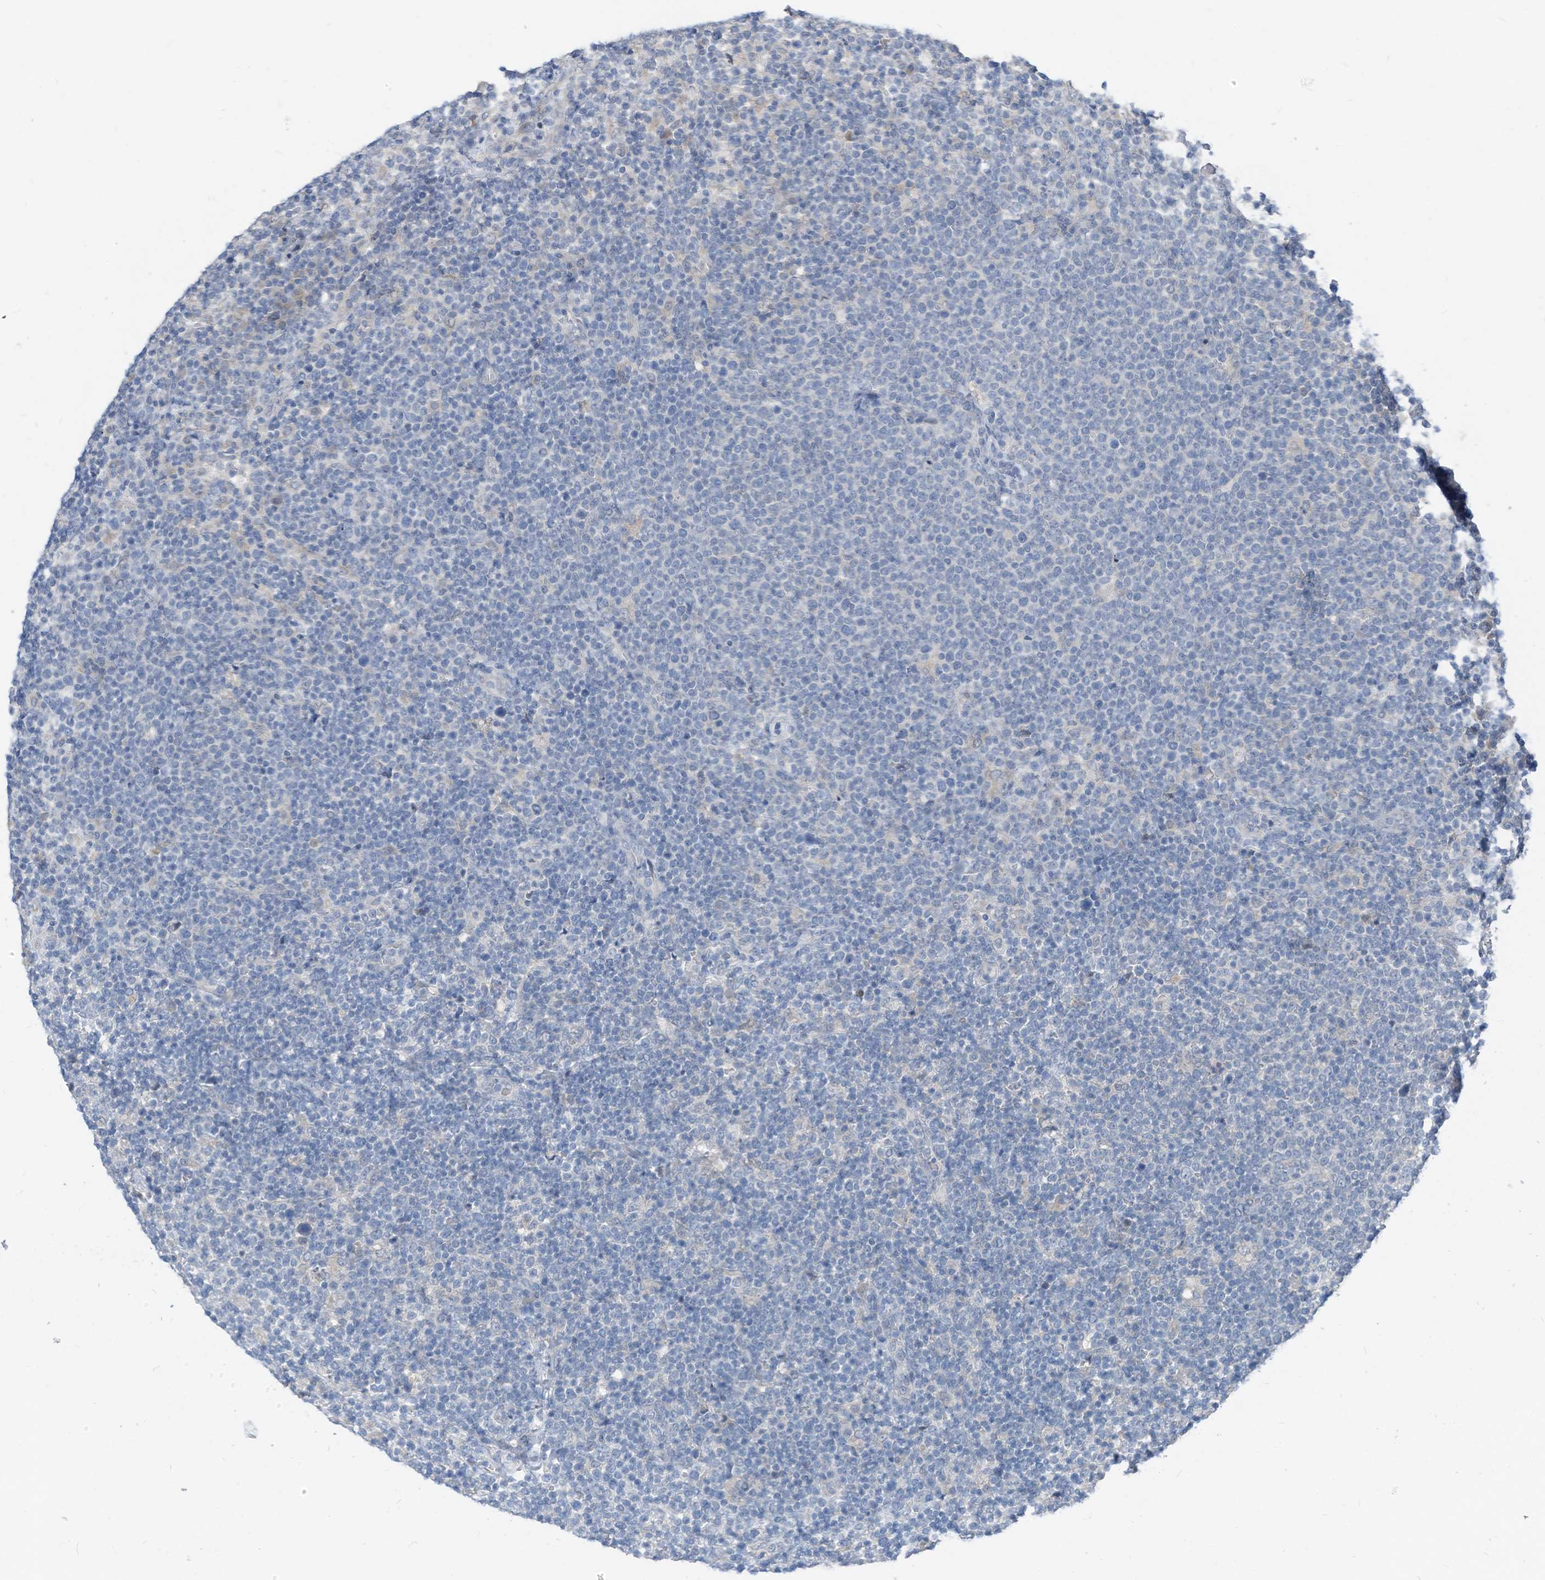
{"staining": {"intensity": "negative", "quantity": "none", "location": "none"}, "tissue": "lymphoma", "cell_type": "Tumor cells", "image_type": "cancer", "snomed": [{"axis": "morphology", "description": "Malignant lymphoma, non-Hodgkin's type, High grade"}, {"axis": "topography", "description": "Lymph node"}], "caption": "A photomicrograph of lymphoma stained for a protein reveals no brown staining in tumor cells.", "gene": "LDAH", "patient": {"sex": "male", "age": 61}}